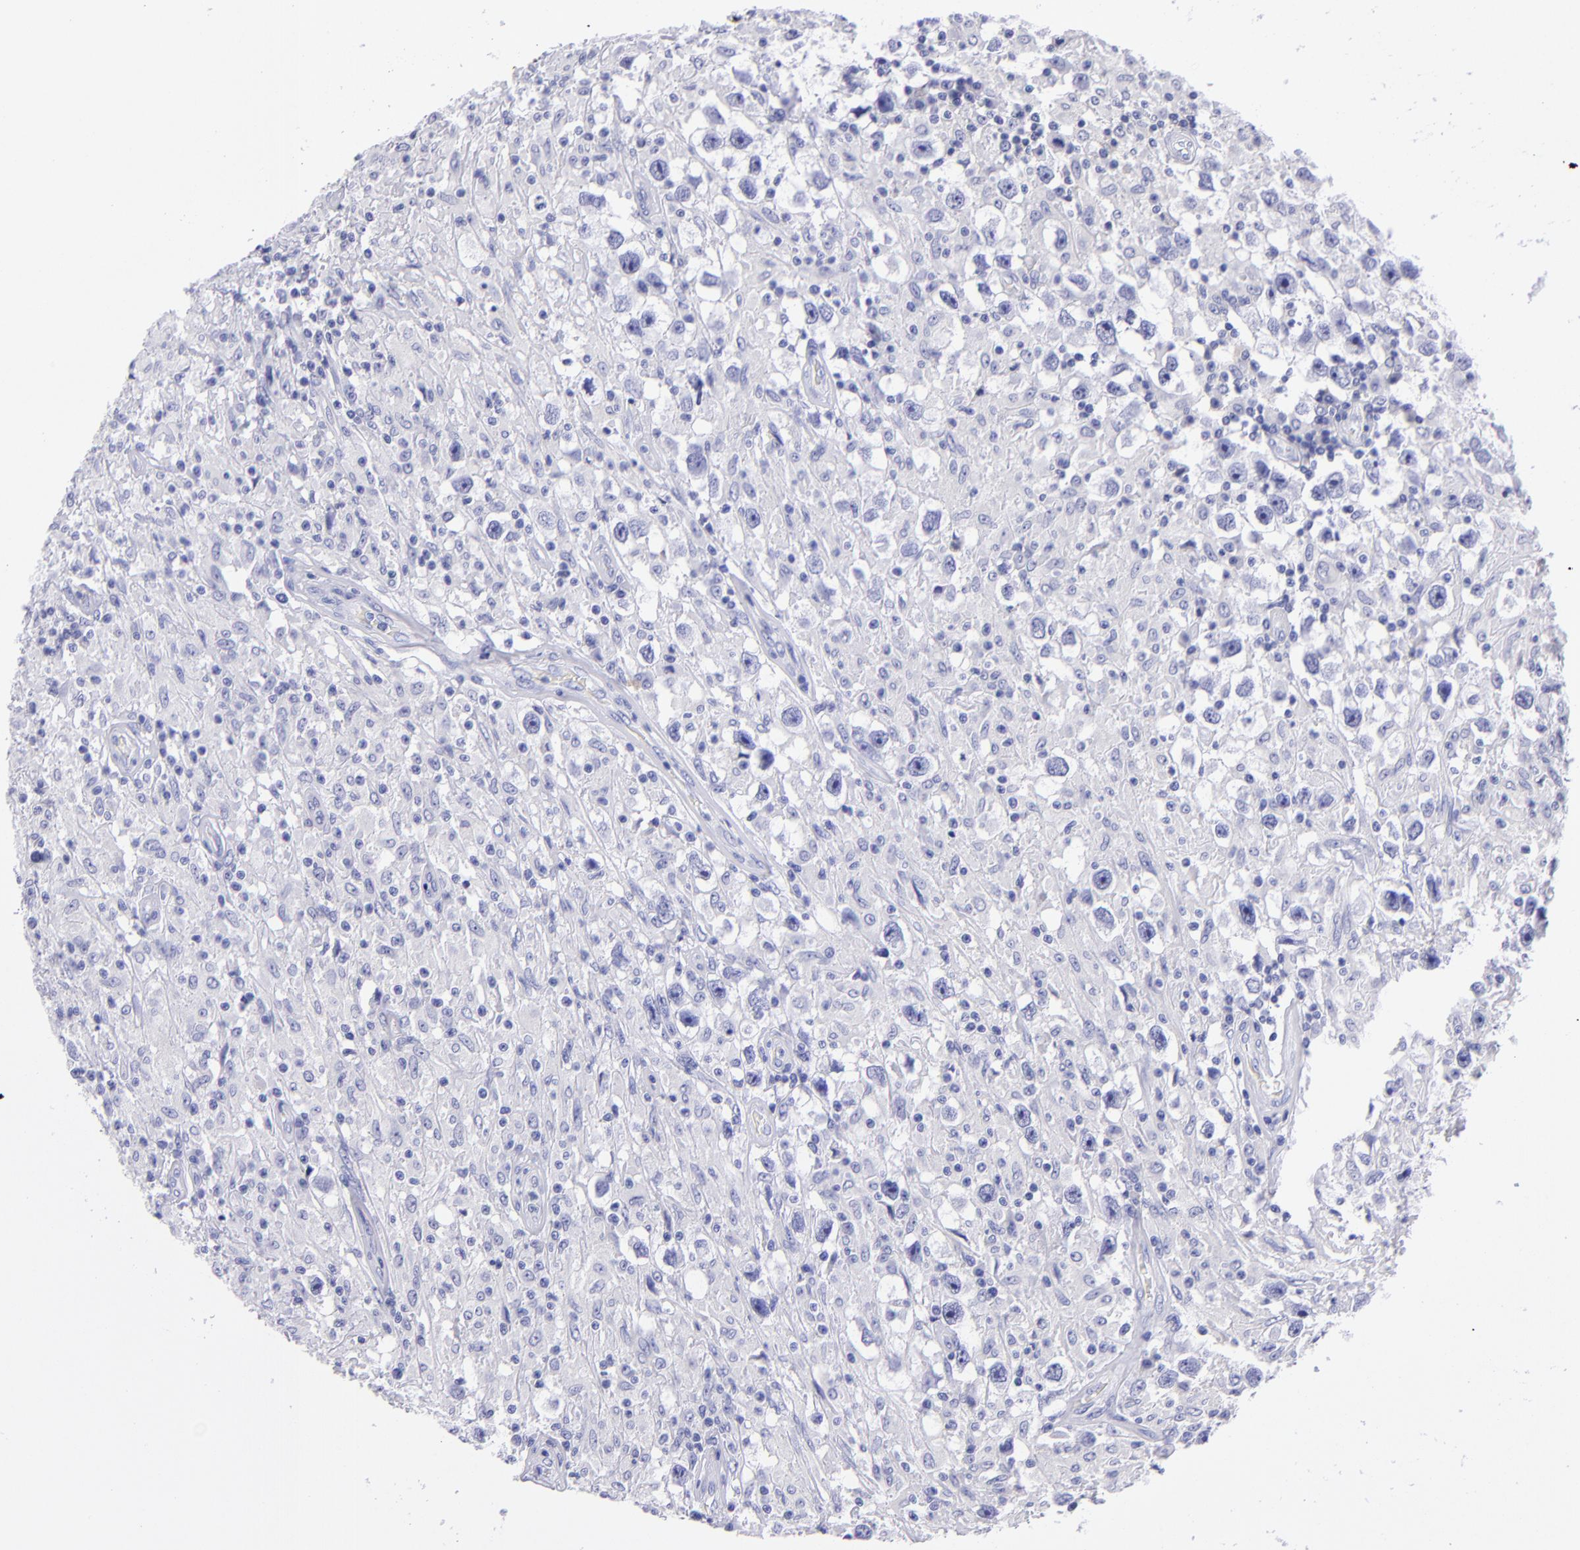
{"staining": {"intensity": "negative", "quantity": "none", "location": "none"}, "tissue": "testis cancer", "cell_type": "Tumor cells", "image_type": "cancer", "snomed": [{"axis": "morphology", "description": "Seminoma, NOS"}, {"axis": "topography", "description": "Testis"}], "caption": "Photomicrograph shows no protein positivity in tumor cells of testis seminoma tissue.", "gene": "TYRP1", "patient": {"sex": "male", "age": 34}}